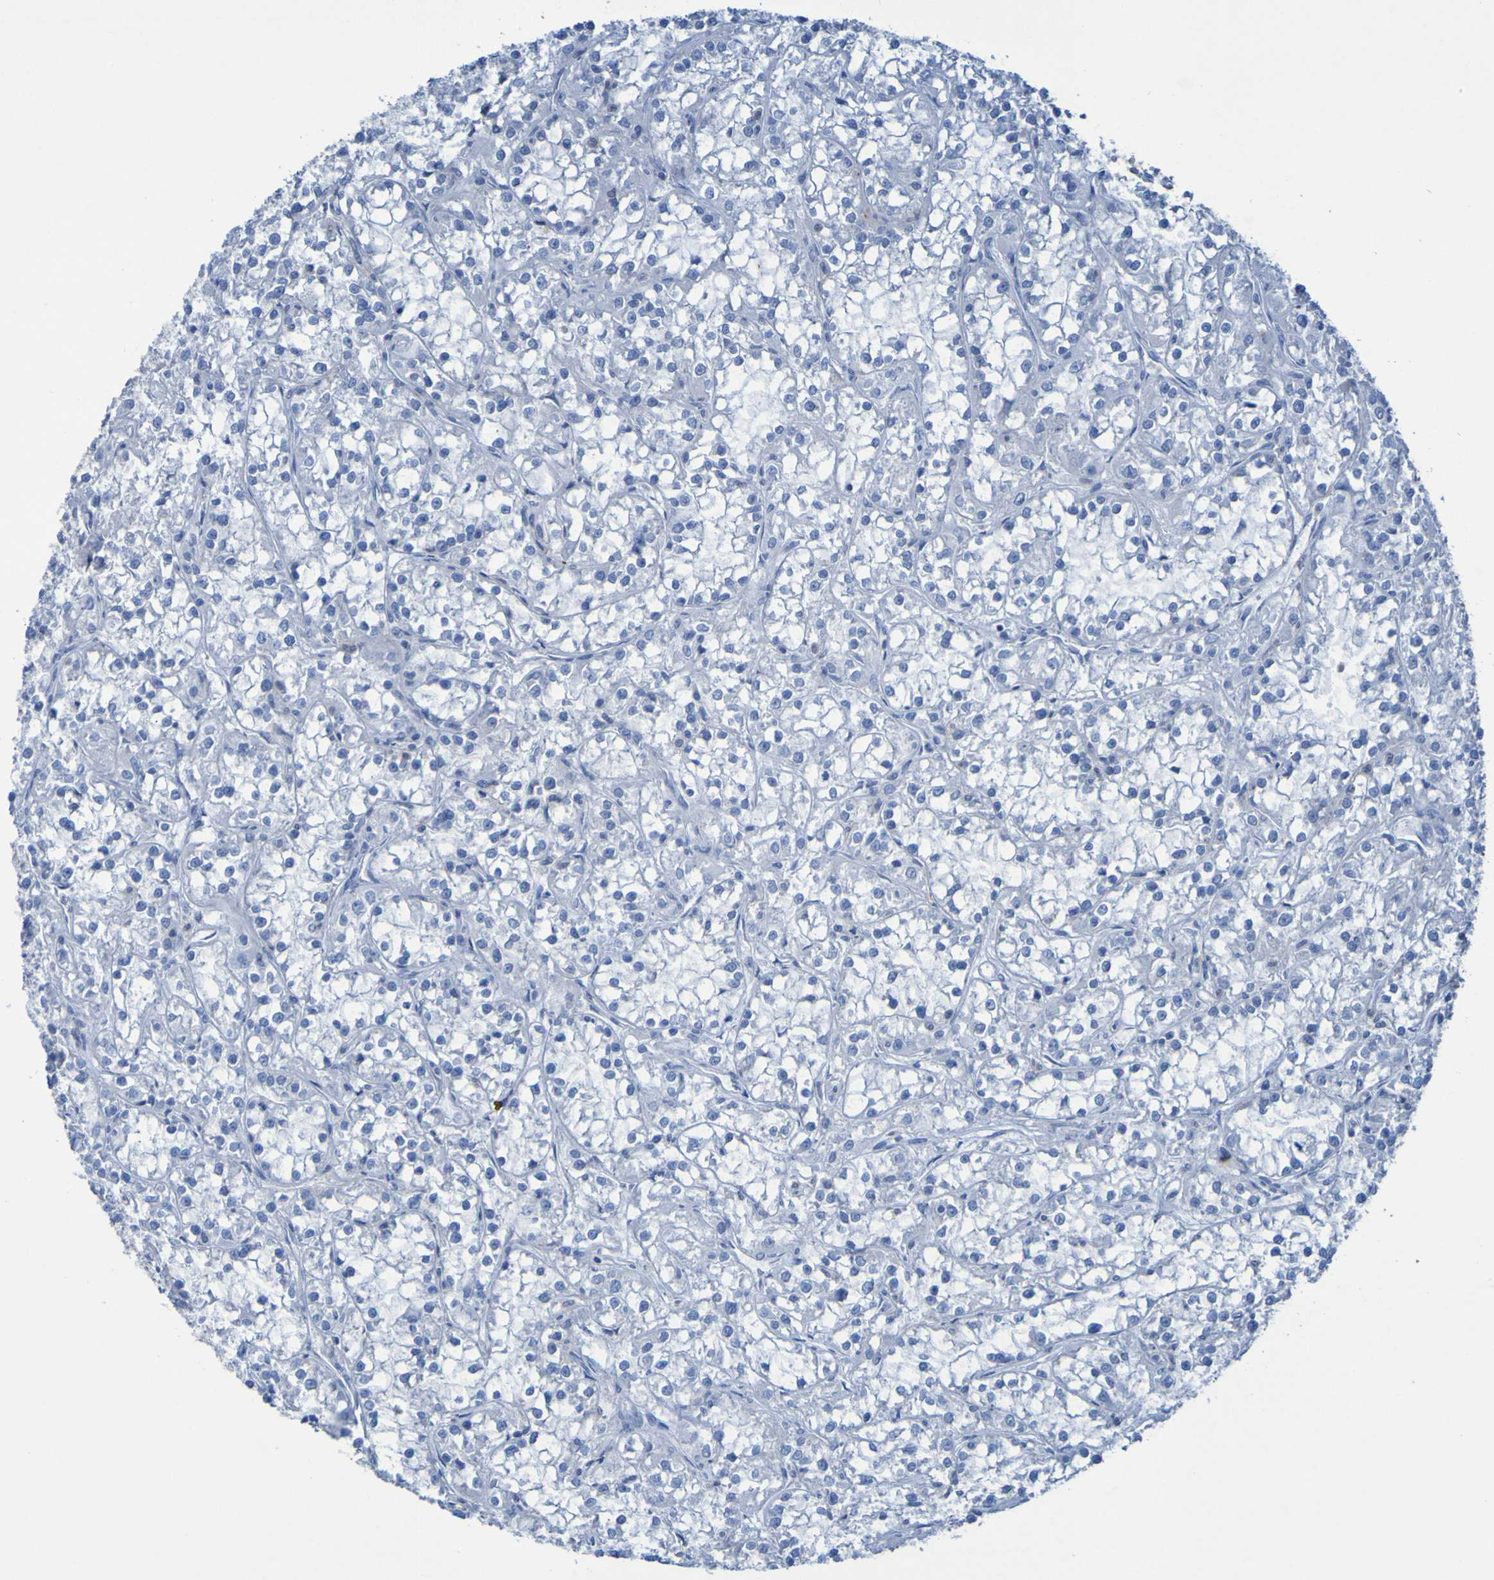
{"staining": {"intensity": "negative", "quantity": "none", "location": "none"}, "tissue": "renal cancer", "cell_type": "Tumor cells", "image_type": "cancer", "snomed": [{"axis": "morphology", "description": "Adenocarcinoma, NOS"}, {"axis": "topography", "description": "Kidney"}], "caption": "High power microscopy histopathology image of an immunohistochemistry photomicrograph of renal cancer (adenocarcinoma), revealing no significant staining in tumor cells.", "gene": "RNF182", "patient": {"sex": "female", "age": 52}}